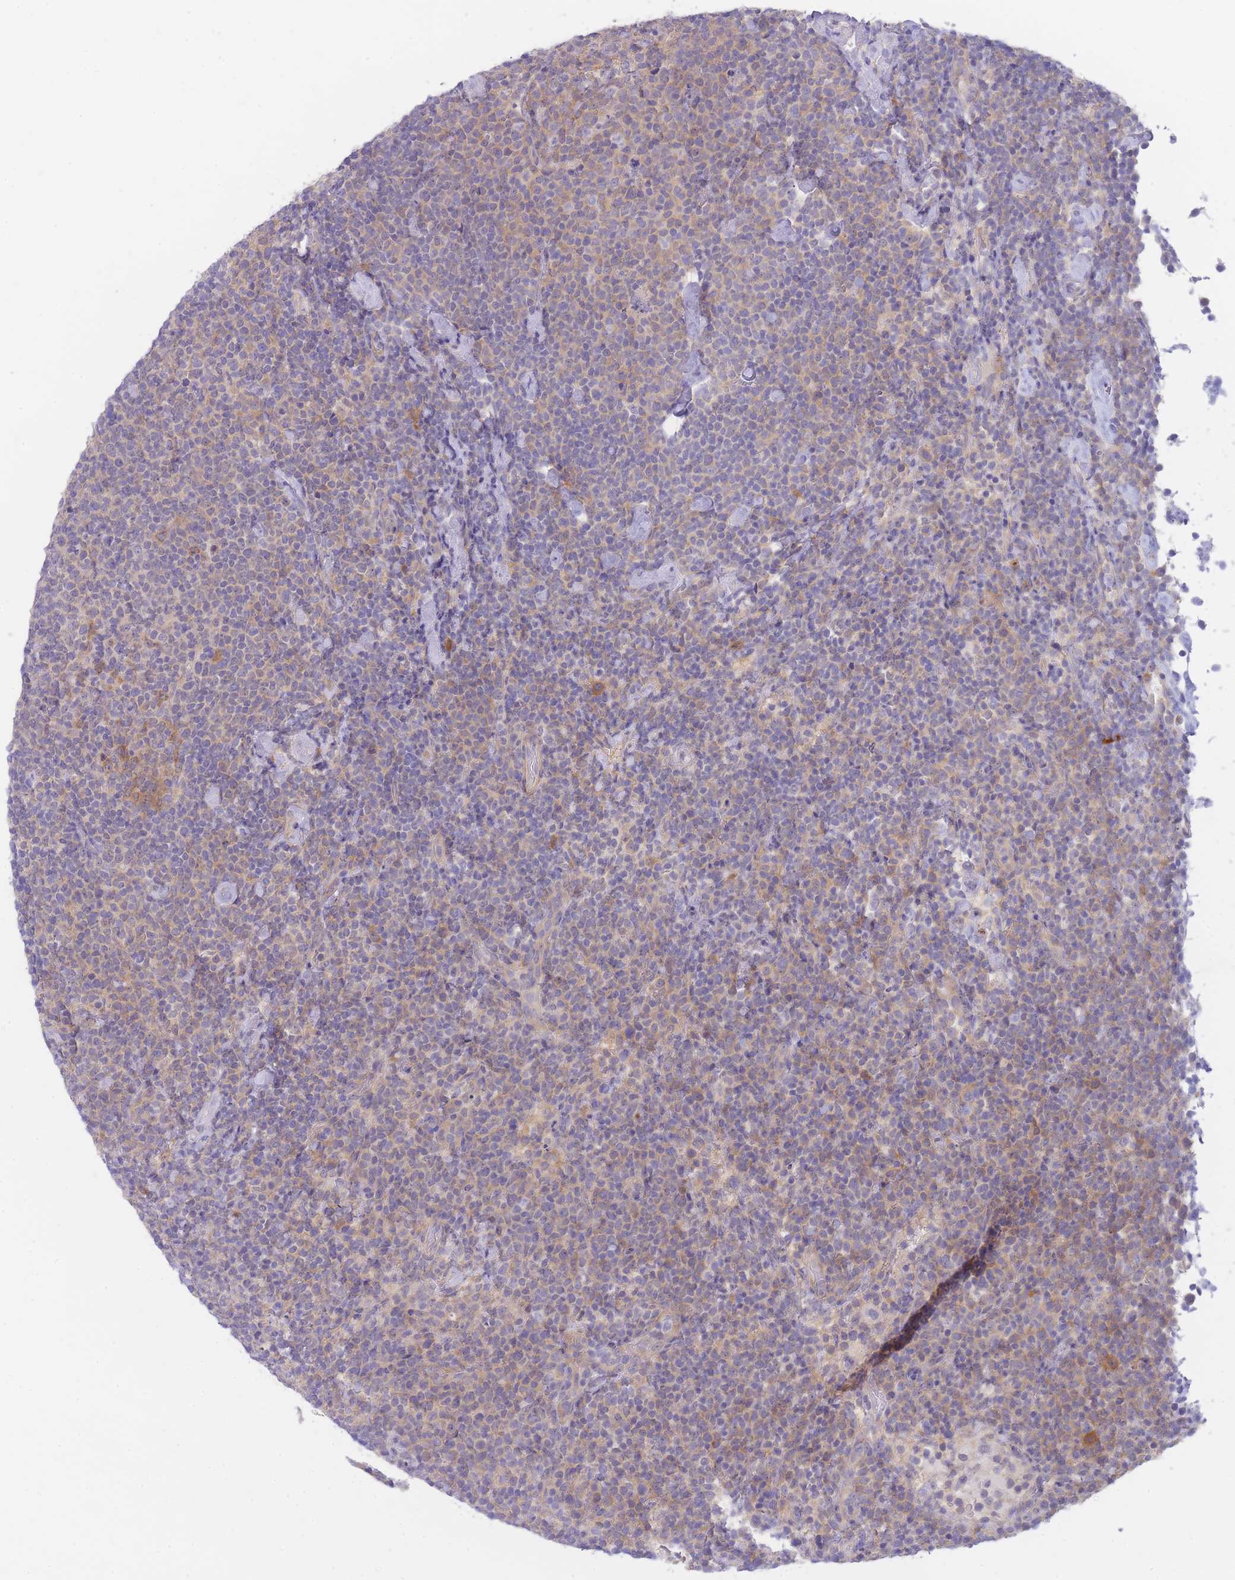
{"staining": {"intensity": "weak", "quantity": "25%-75%", "location": "cytoplasmic/membranous"}, "tissue": "lymphoma", "cell_type": "Tumor cells", "image_type": "cancer", "snomed": [{"axis": "morphology", "description": "Malignant lymphoma, non-Hodgkin's type, High grade"}, {"axis": "topography", "description": "Lymph node"}], "caption": "High-magnification brightfield microscopy of malignant lymphoma, non-Hodgkin's type (high-grade) stained with DAB (3,3'-diaminobenzidine) (brown) and counterstained with hematoxylin (blue). tumor cells exhibit weak cytoplasmic/membranous staining is seen in approximately25%-75% of cells. (IHC, brightfield microscopy, high magnification).", "gene": "SUGT1", "patient": {"sex": "male", "age": 61}}